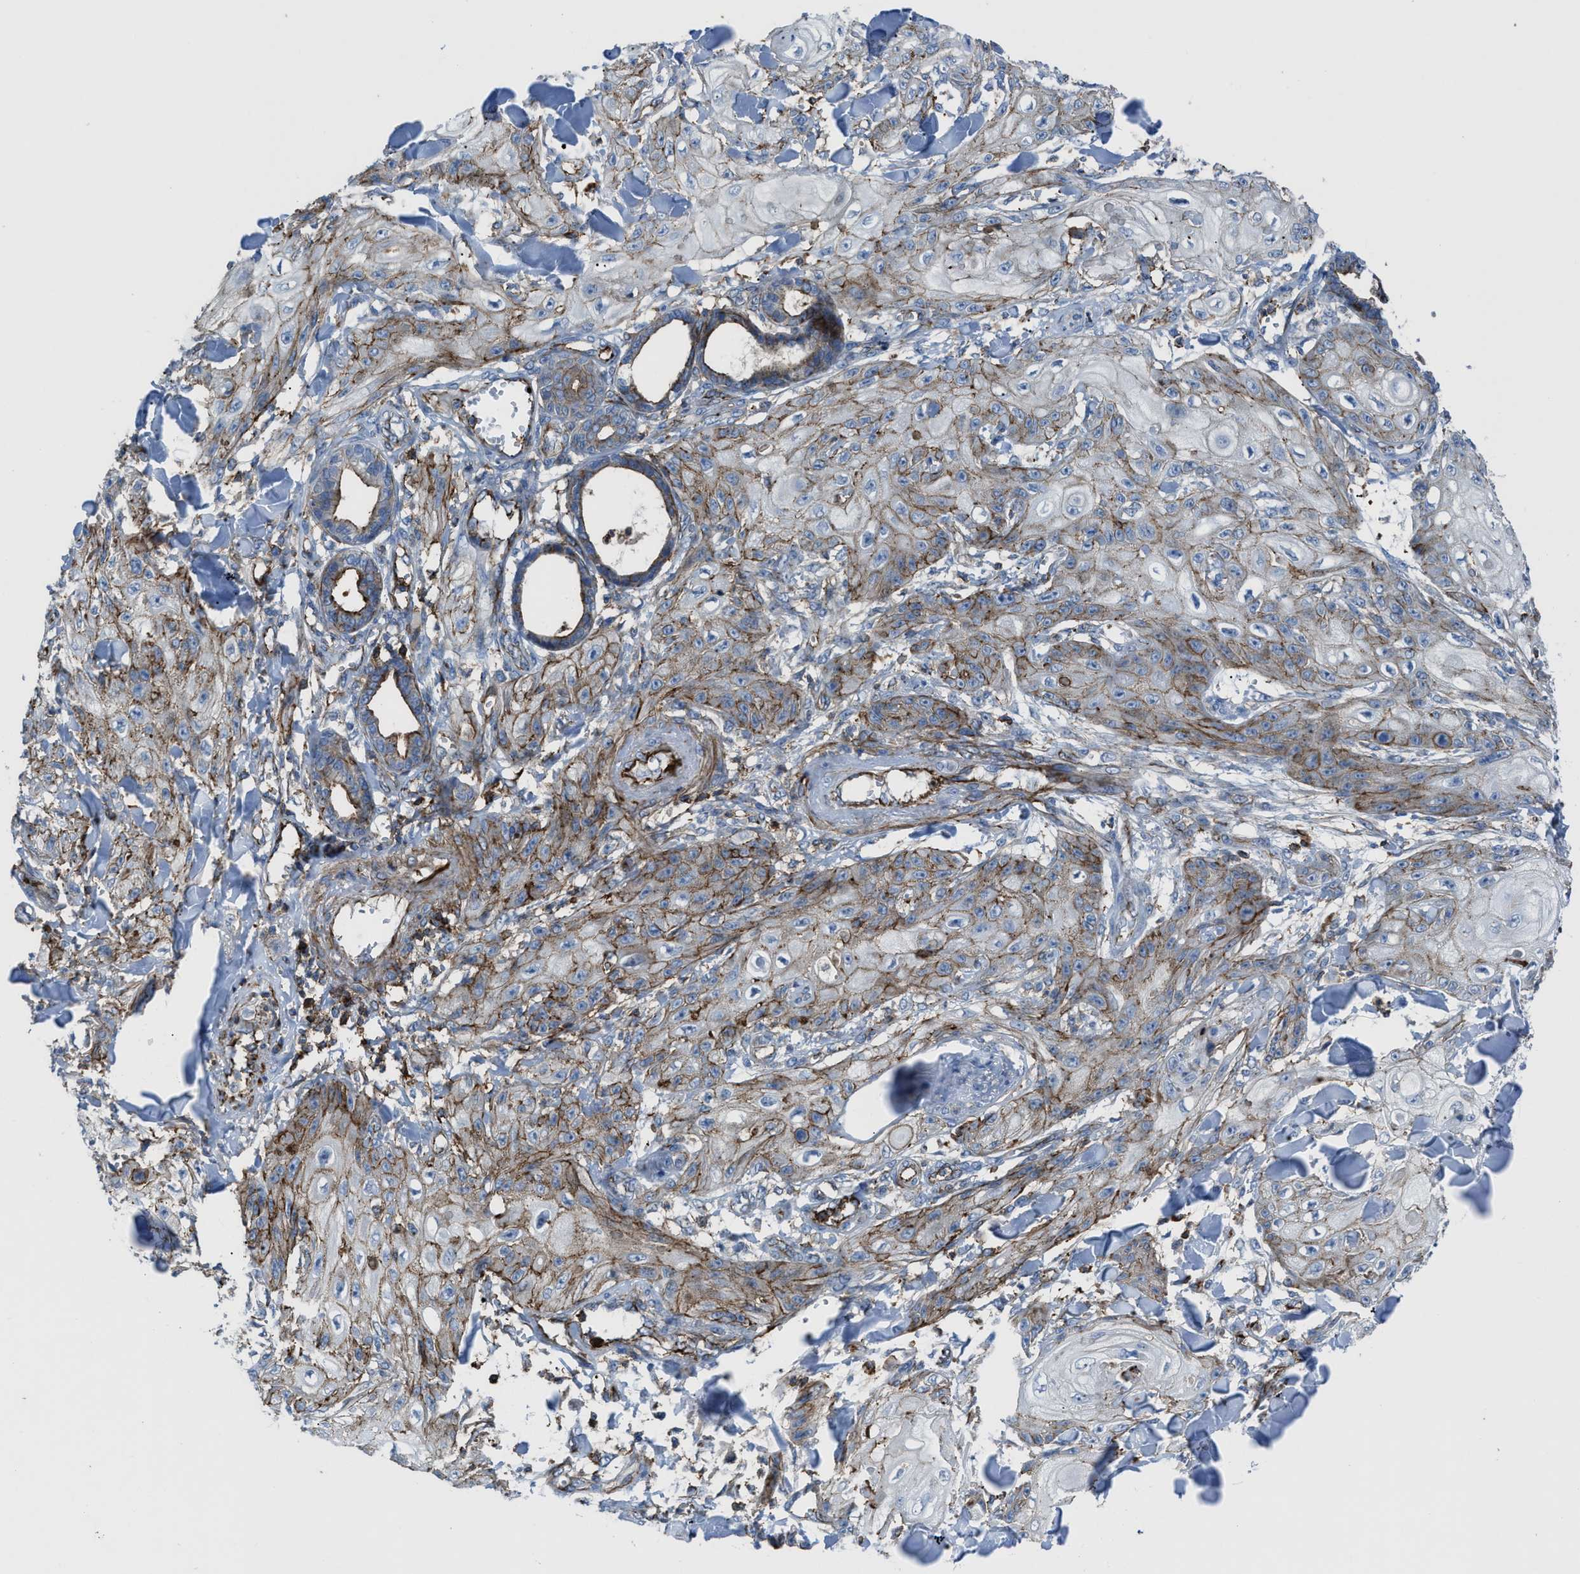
{"staining": {"intensity": "moderate", "quantity": "<25%", "location": "cytoplasmic/membranous"}, "tissue": "skin cancer", "cell_type": "Tumor cells", "image_type": "cancer", "snomed": [{"axis": "morphology", "description": "Squamous cell carcinoma, NOS"}, {"axis": "topography", "description": "Skin"}], "caption": "Immunohistochemical staining of squamous cell carcinoma (skin) displays low levels of moderate cytoplasmic/membranous staining in approximately <25% of tumor cells.", "gene": "AGPAT2", "patient": {"sex": "male", "age": 74}}